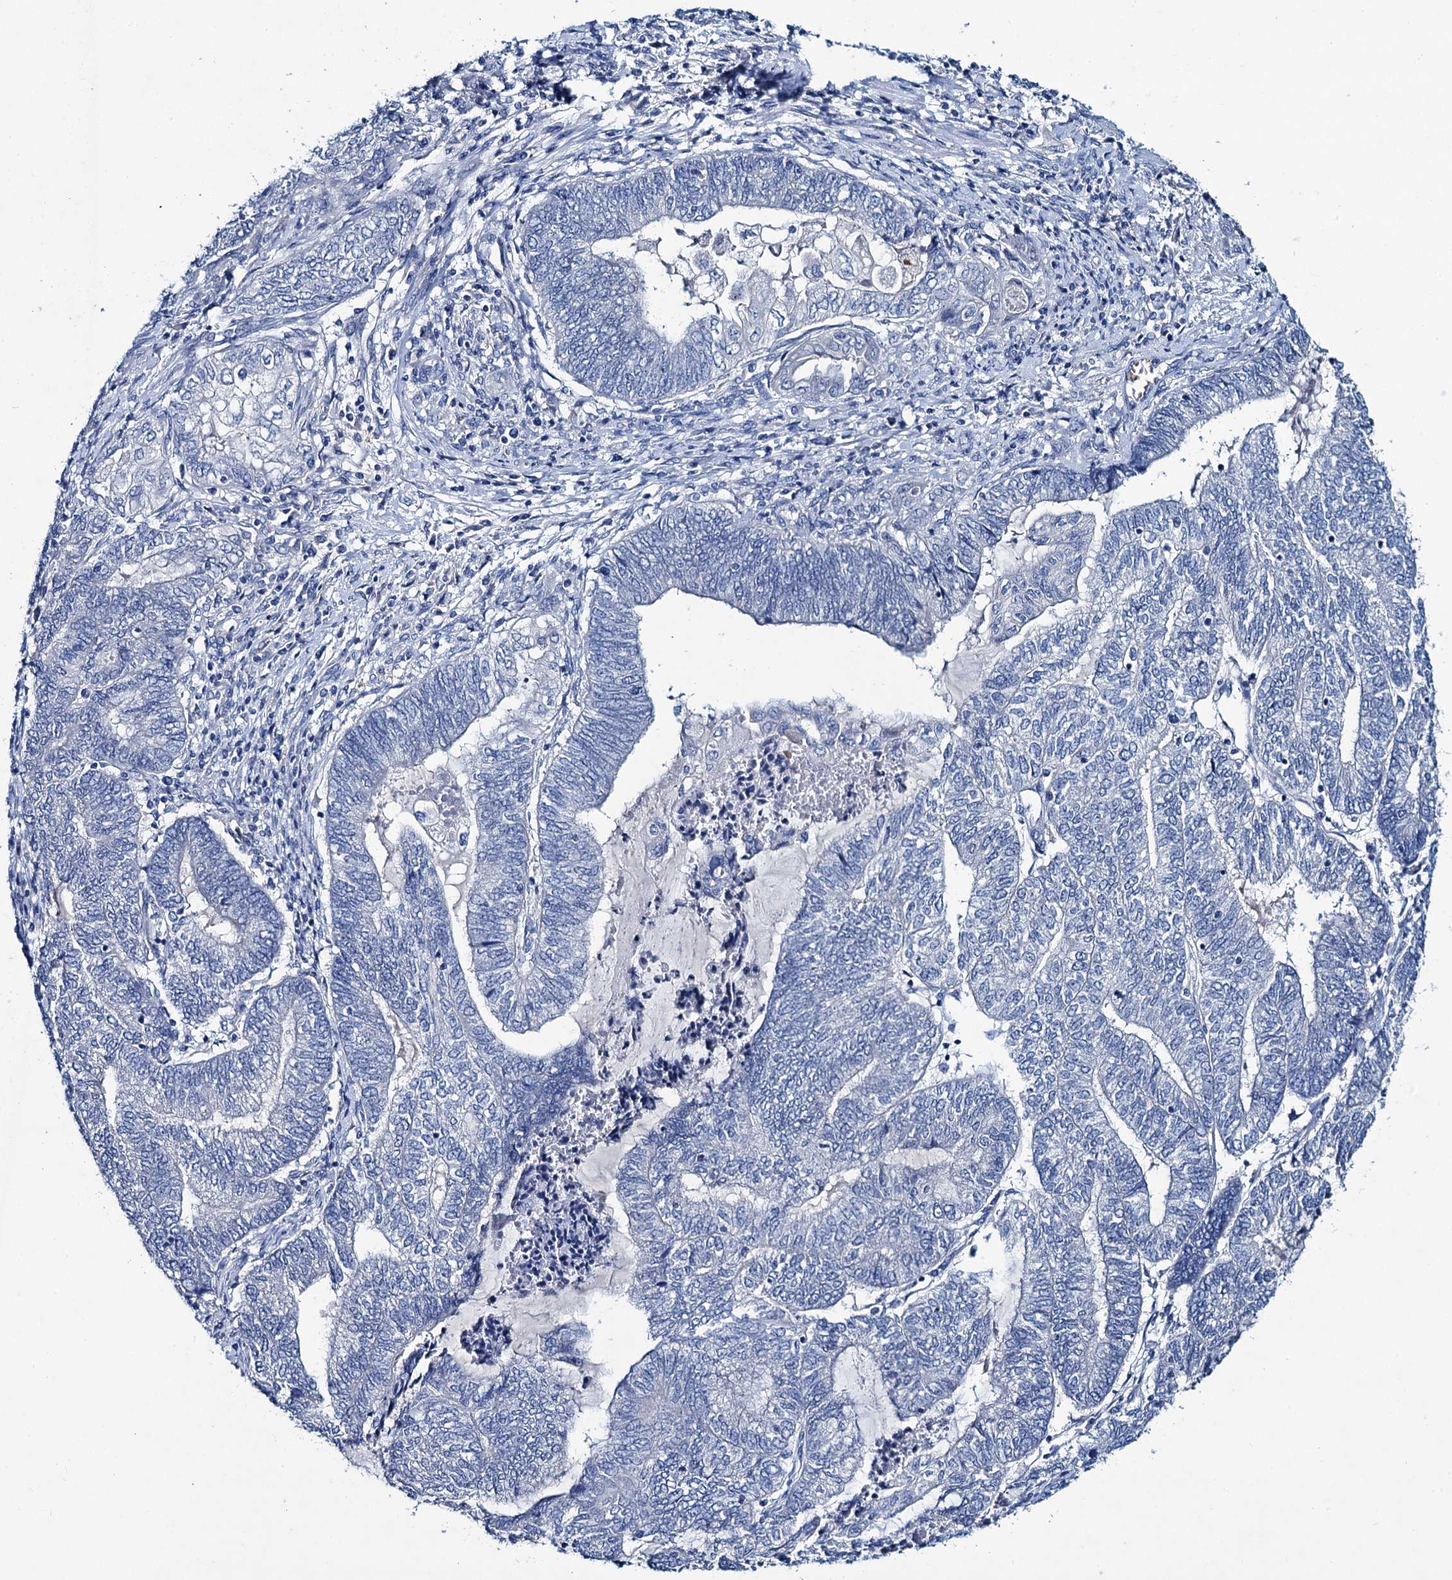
{"staining": {"intensity": "negative", "quantity": "none", "location": "none"}, "tissue": "endometrial cancer", "cell_type": "Tumor cells", "image_type": "cancer", "snomed": [{"axis": "morphology", "description": "Adenocarcinoma, NOS"}, {"axis": "topography", "description": "Uterus"}, {"axis": "topography", "description": "Endometrium"}], "caption": "Tumor cells show no significant expression in endometrial cancer (adenocarcinoma).", "gene": "RTKN2", "patient": {"sex": "female", "age": 70}}